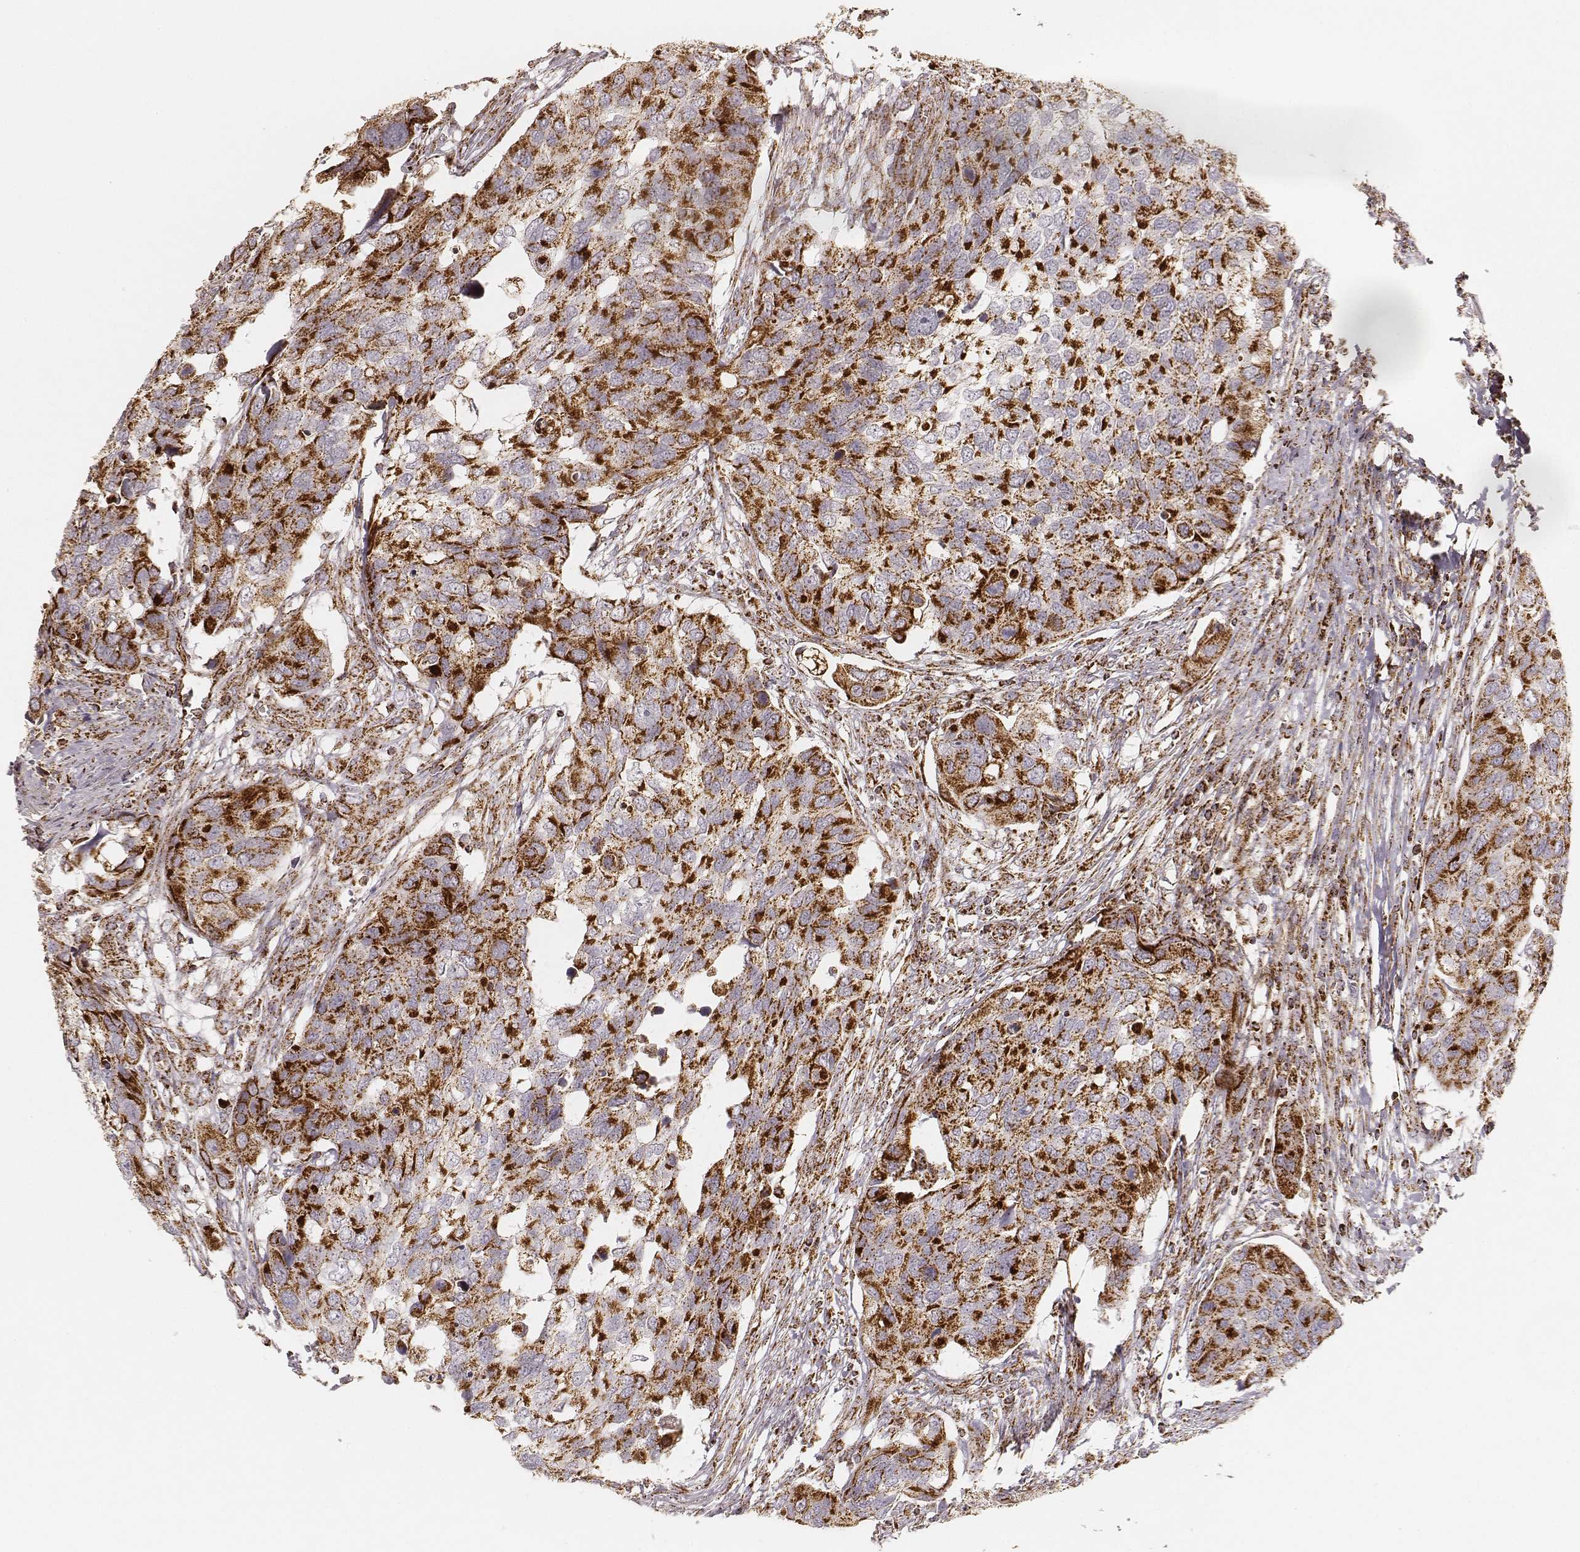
{"staining": {"intensity": "strong", "quantity": ">75%", "location": "cytoplasmic/membranous"}, "tissue": "urothelial cancer", "cell_type": "Tumor cells", "image_type": "cancer", "snomed": [{"axis": "morphology", "description": "Urothelial carcinoma, High grade"}, {"axis": "topography", "description": "Urinary bladder"}], "caption": "Immunohistochemical staining of urothelial carcinoma (high-grade) demonstrates strong cytoplasmic/membranous protein expression in about >75% of tumor cells. Using DAB (3,3'-diaminobenzidine) (brown) and hematoxylin (blue) stains, captured at high magnification using brightfield microscopy.", "gene": "CS", "patient": {"sex": "male", "age": 60}}